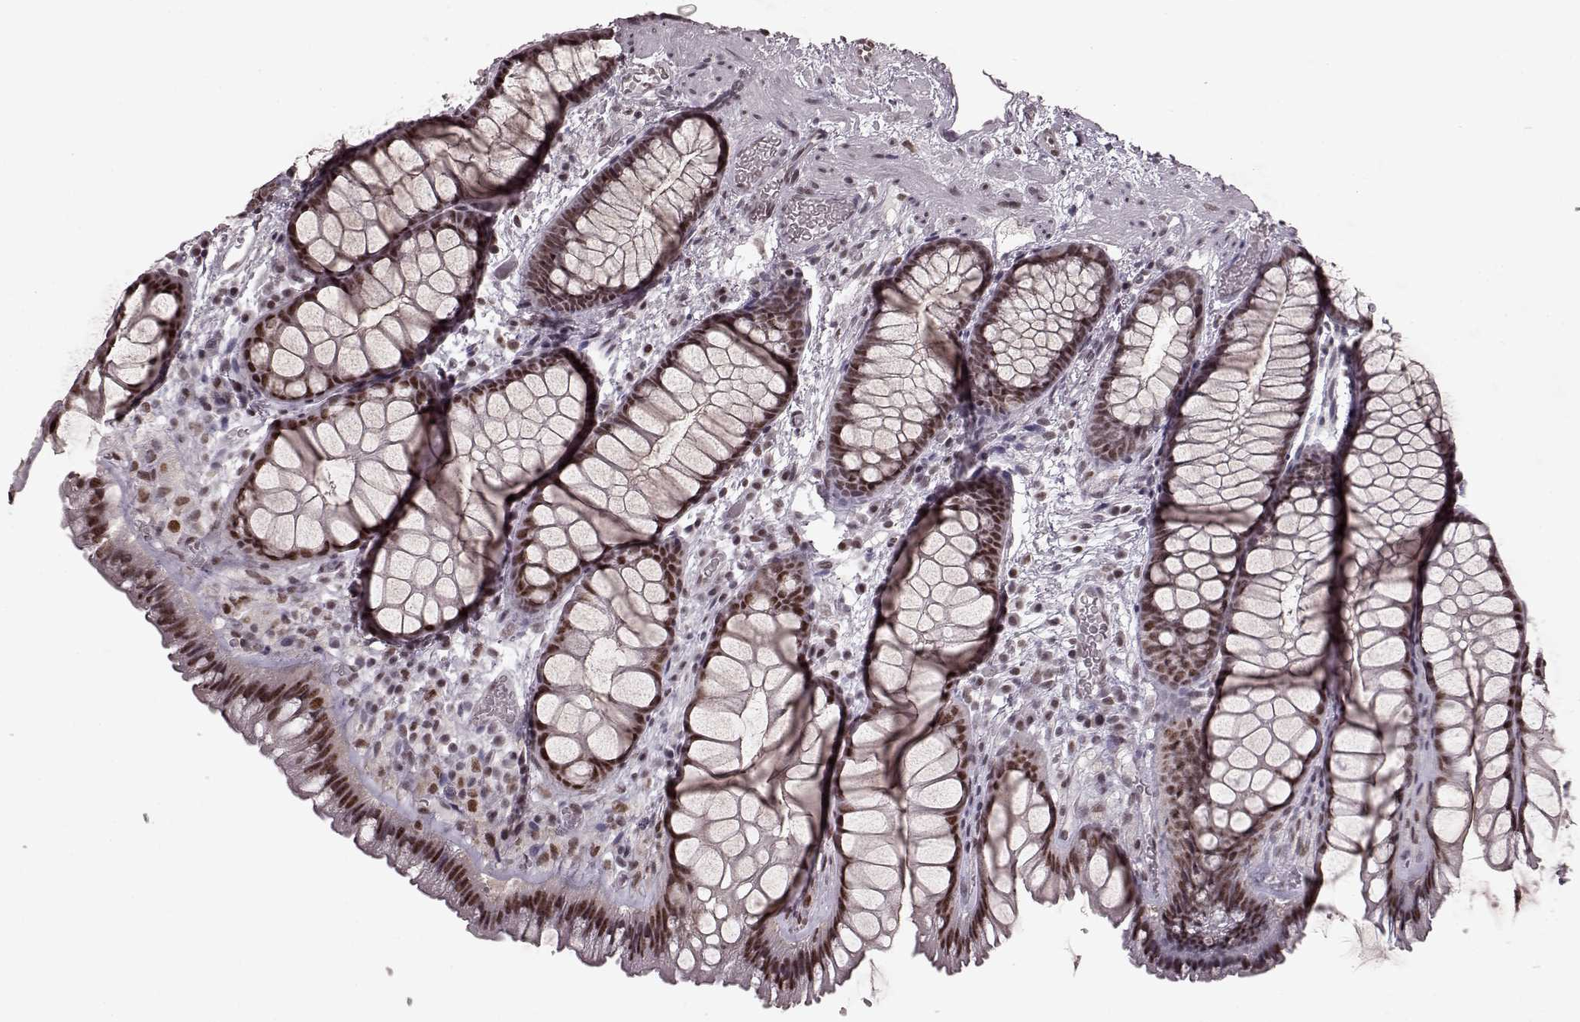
{"staining": {"intensity": "strong", "quantity": ">75%", "location": "nuclear"}, "tissue": "rectum", "cell_type": "Glandular cells", "image_type": "normal", "snomed": [{"axis": "morphology", "description": "Normal tissue, NOS"}, {"axis": "topography", "description": "Rectum"}], "caption": "Immunohistochemistry micrograph of unremarkable rectum: rectum stained using immunohistochemistry shows high levels of strong protein expression localized specifically in the nuclear of glandular cells, appearing as a nuclear brown color.", "gene": "NR2C1", "patient": {"sex": "female", "age": 62}}